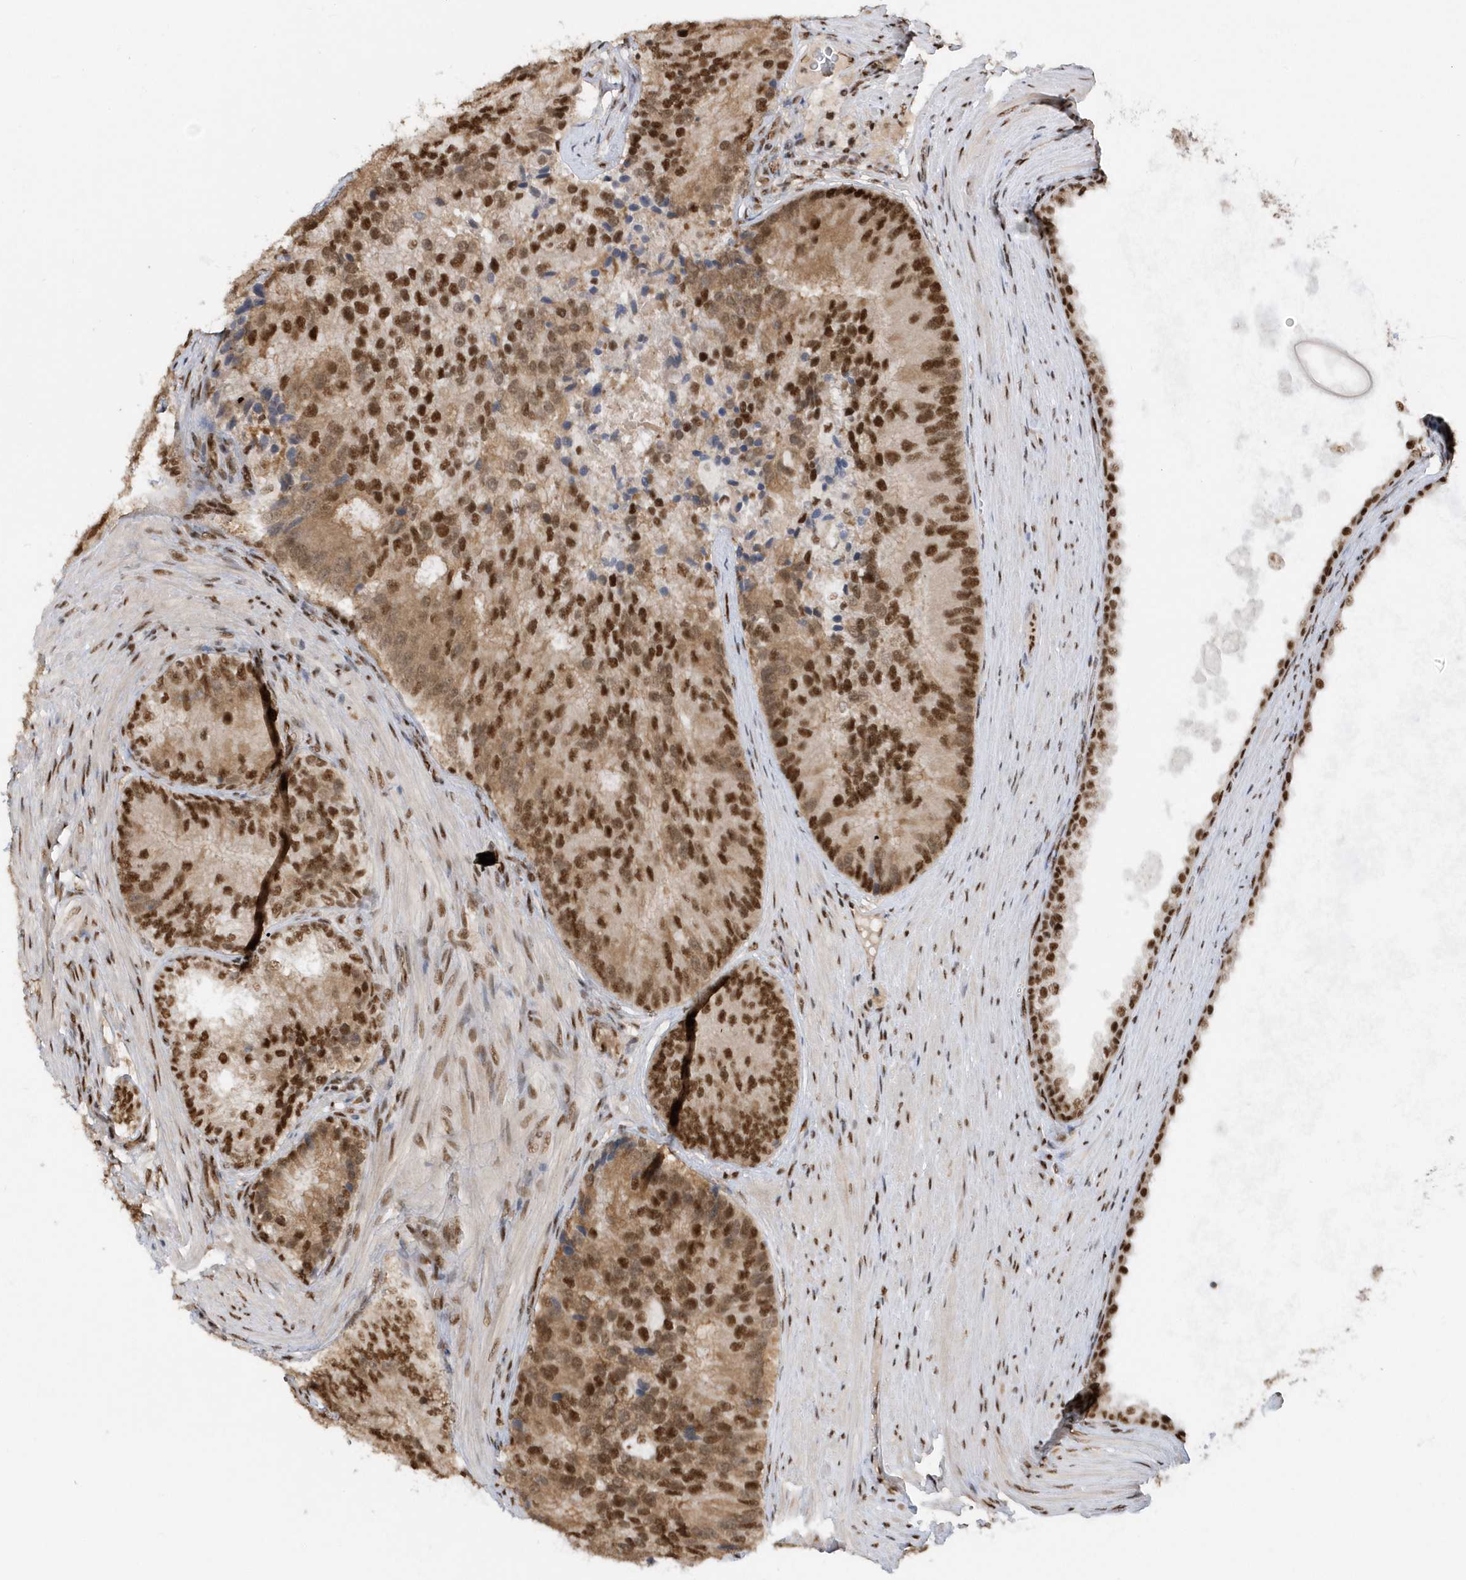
{"staining": {"intensity": "strong", "quantity": ">75%", "location": "nuclear"}, "tissue": "prostate cancer", "cell_type": "Tumor cells", "image_type": "cancer", "snomed": [{"axis": "morphology", "description": "Adenocarcinoma, High grade"}, {"axis": "topography", "description": "Prostate"}], "caption": "High-power microscopy captured an immunohistochemistry (IHC) photomicrograph of high-grade adenocarcinoma (prostate), revealing strong nuclear expression in about >75% of tumor cells. The protein is stained brown, and the nuclei are stained in blue (DAB (3,3'-diaminobenzidine) IHC with brightfield microscopy, high magnification).", "gene": "SEPHS1", "patient": {"sex": "male", "age": 70}}